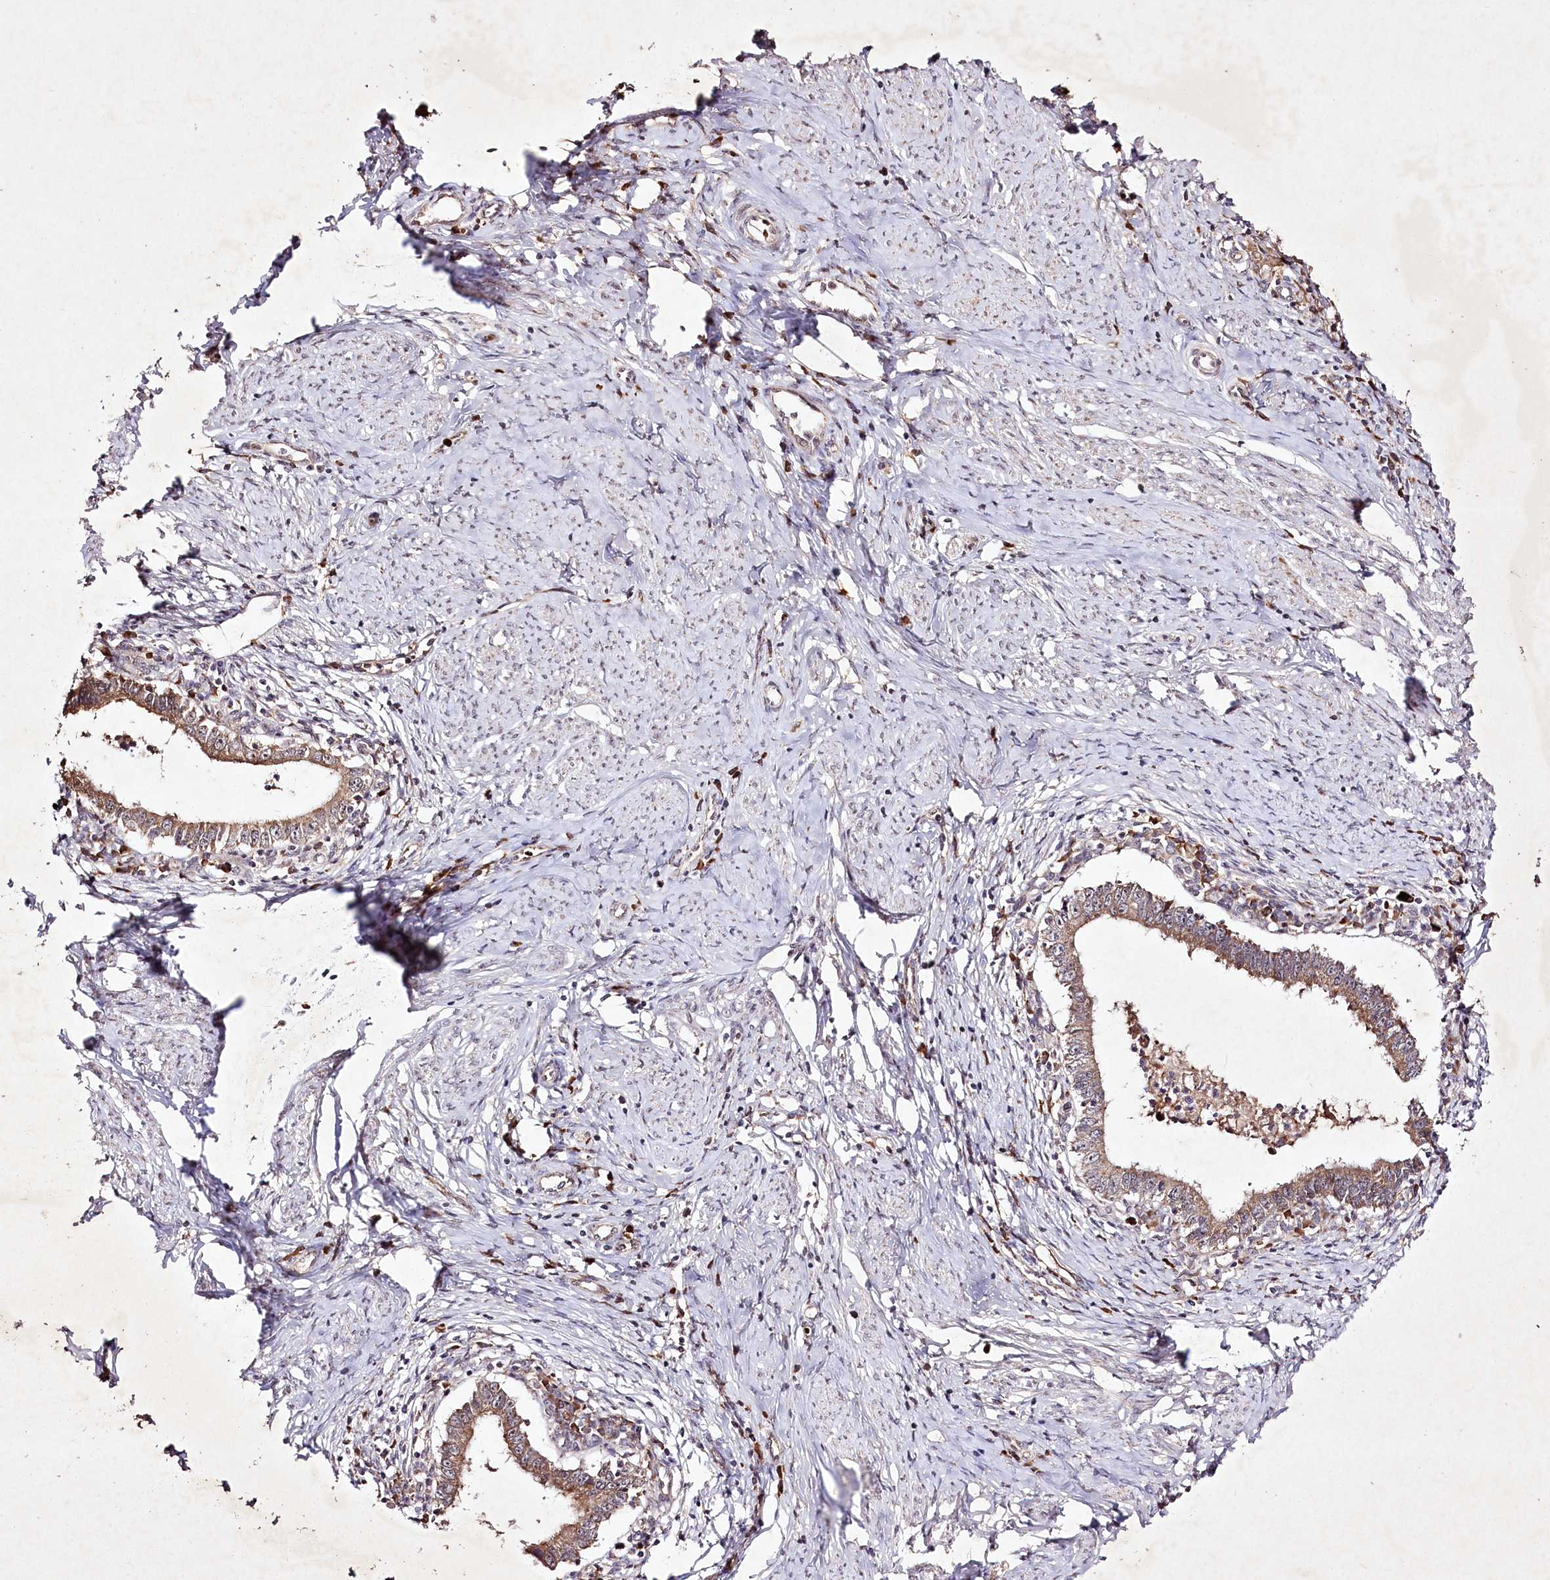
{"staining": {"intensity": "moderate", "quantity": ">75%", "location": "cytoplasmic/membranous"}, "tissue": "cervical cancer", "cell_type": "Tumor cells", "image_type": "cancer", "snomed": [{"axis": "morphology", "description": "Adenocarcinoma, NOS"}, {"axis": "topography", "description": "Cervix"}], "caption": "Tumor cells show medium levels of moderate cytoplasmic/membranous expression in about >75% of cells in human cervical cancer (adenocarcinoma).", "gene": "DMP1", "patient": {"sex": "female", "age": 36}}